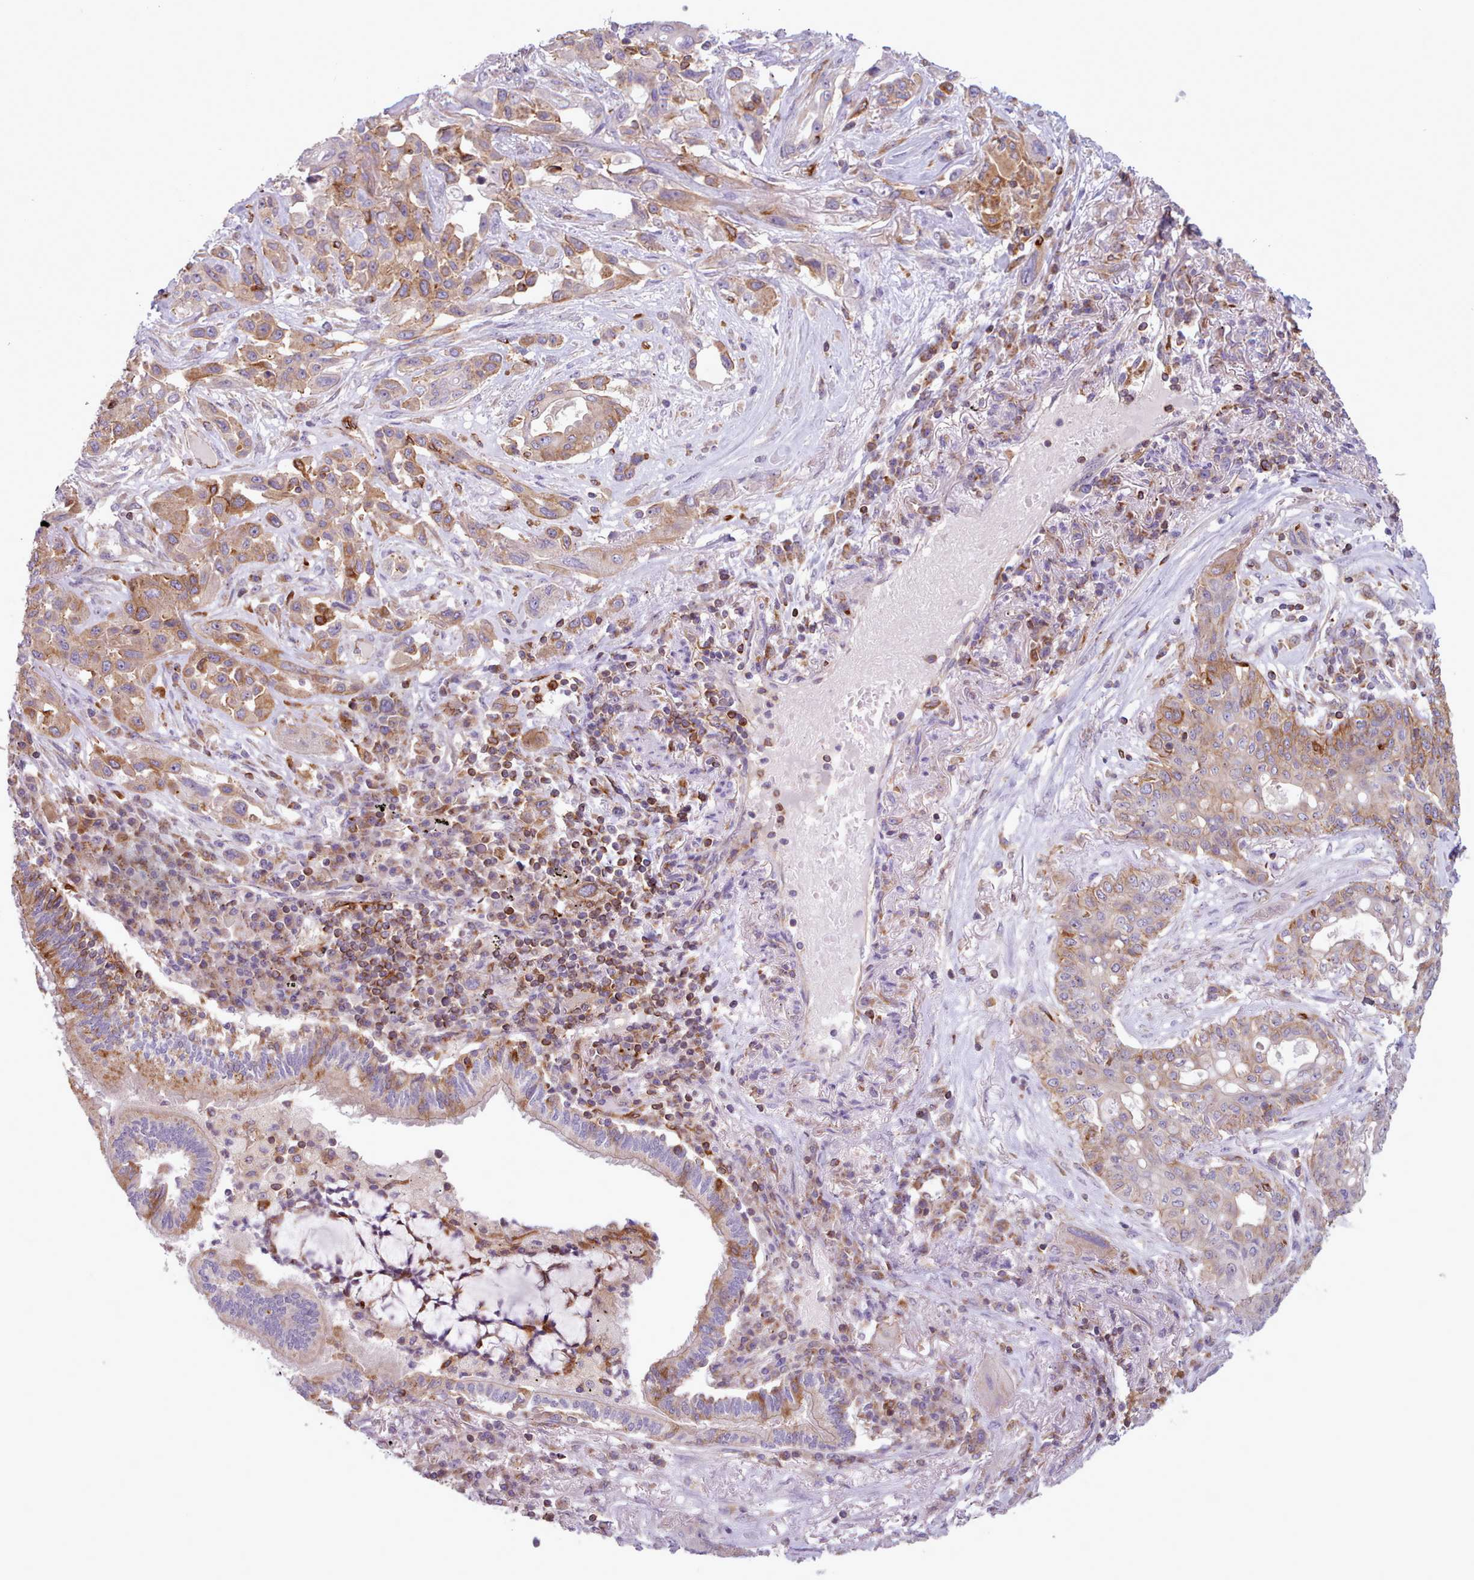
{"staining": {"intensity": "moderate", "quantity": "<25%", "location": "cytoplasmic/membranous"}, "tissue": "lung cancer", "cell_type": "Tumor cells", "image_type": "cancer", "snomed": [{"axis": "morphology", "description": "Squamous cell carcinoma, NOS"}, {"axis": "topography", "description": "Lung"}], "caption": "Immunohistochemical staining of squamous cell carcinoma (lung) exhibits low levels of moderate cytoplasmic/membranous positivity in about <25% of tumor cells.", "gene": "CRYBG1", "patient": {"sex": "female", "age": 70}}